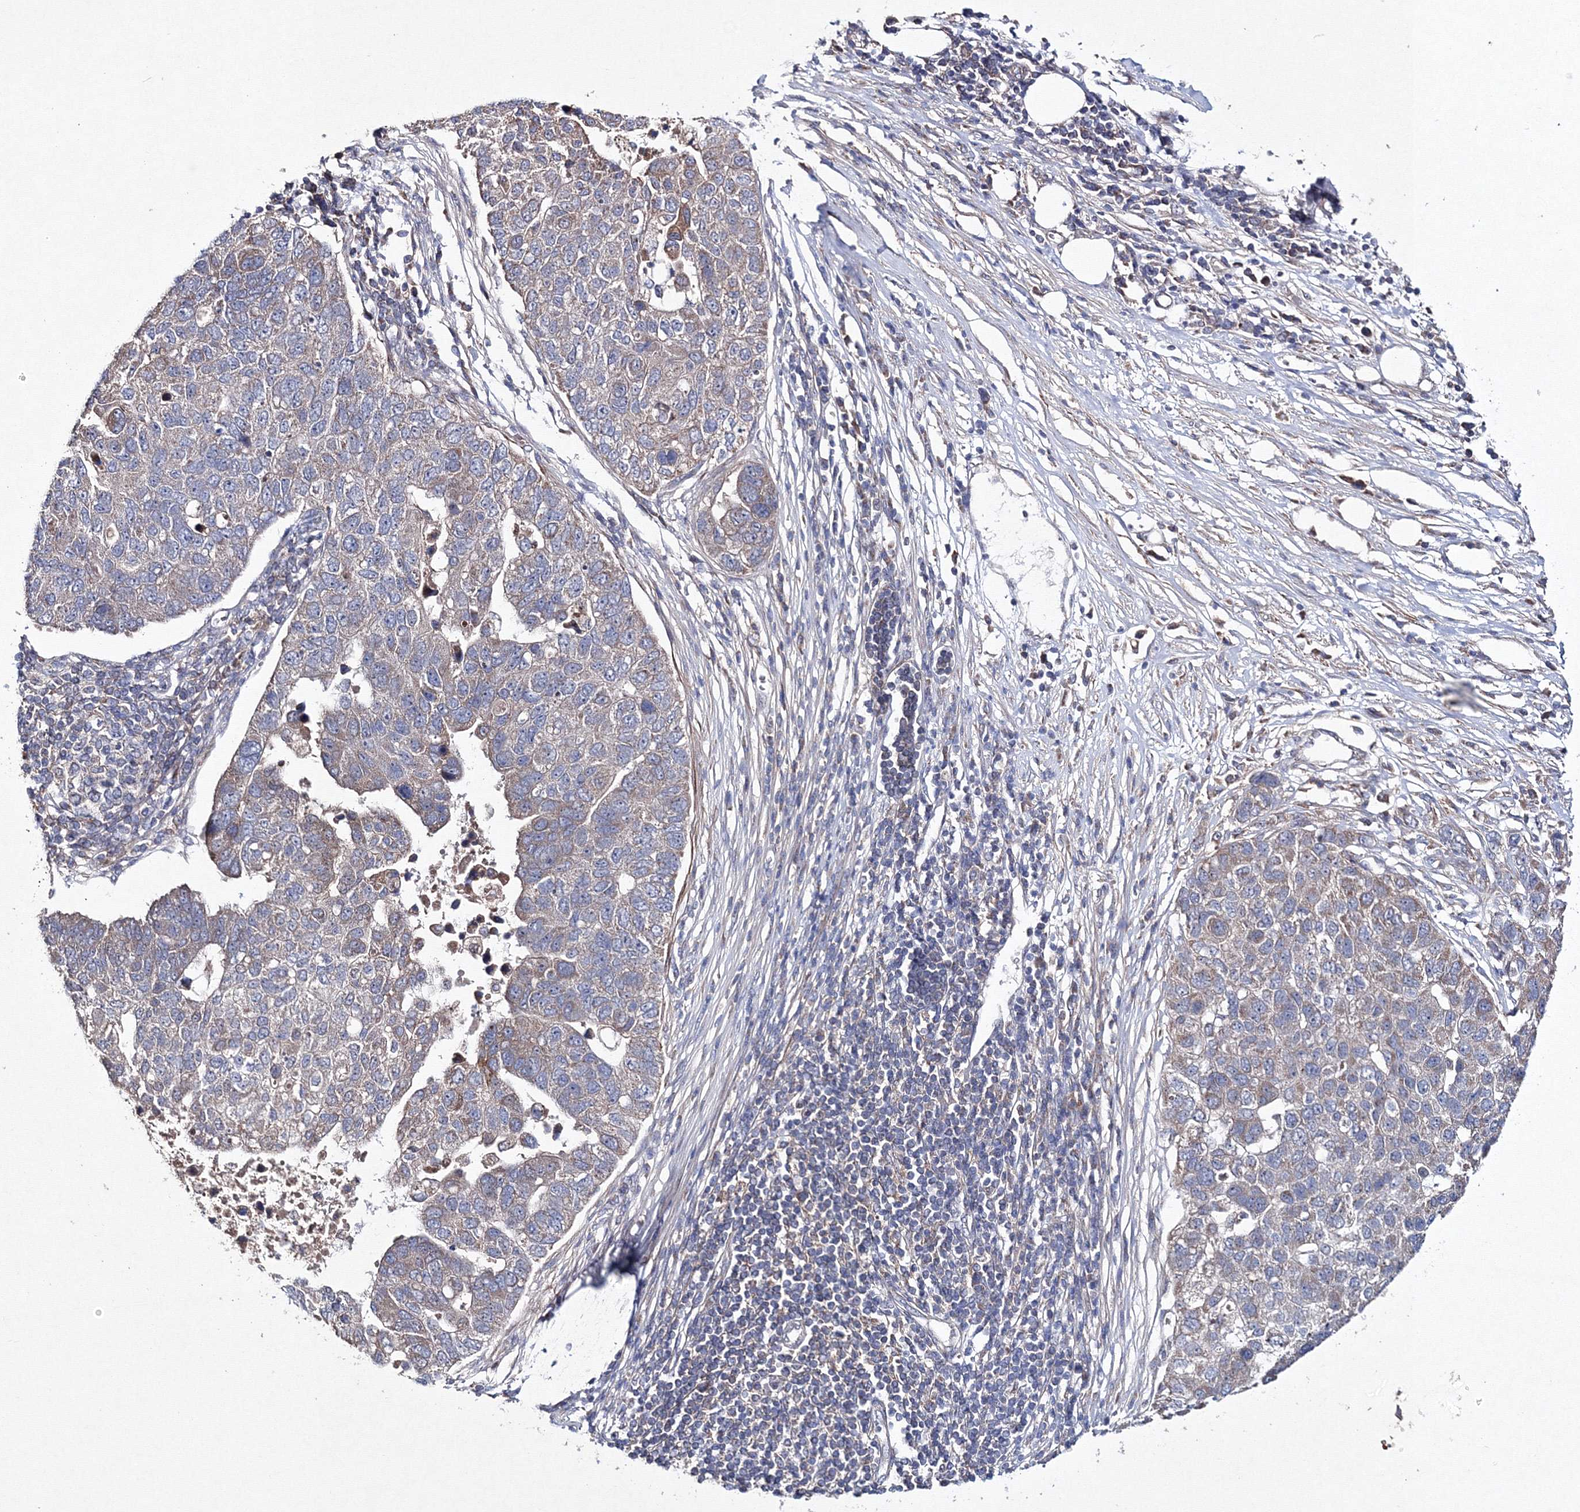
{"staining": {"intensity": "negative", "quantity": "none", "location": "none"}, "tissue": "pancreatic cancer", "cell_type": "Tumor cells", "image_type": "cancer", "snomed": [{"axis": "morphology", "description": "Adenocarcinoma, NOS"}, {"axis": "topography", "description": "Pancreas"}], "caption": "A high-resolution micrograph shows IHC staining of pancreatic cancer, which reveals no significant staining in tumor cells.", "gene": "PPP2R2B", "patient": {"sex": "female", "age": 61}}